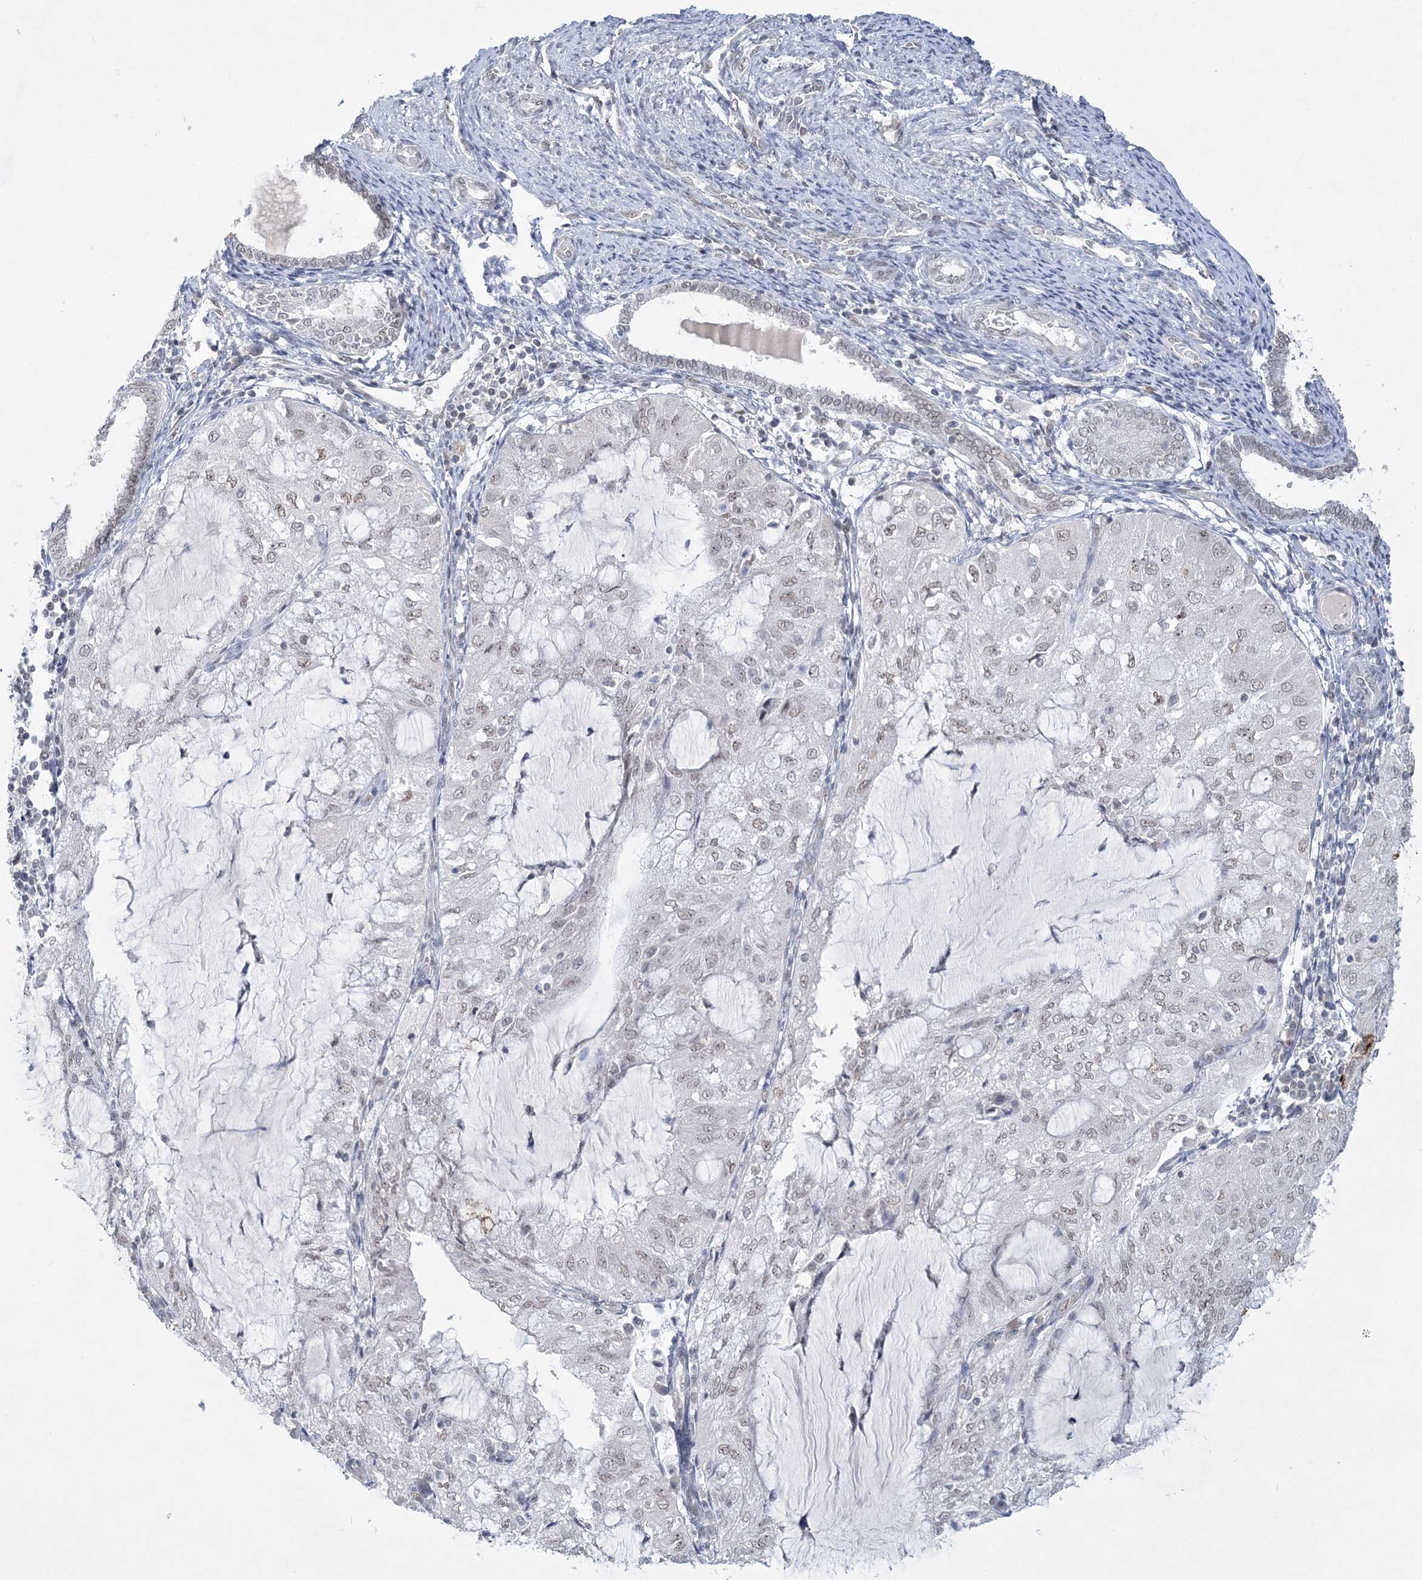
{"staining": {"intensity": "weak", "quantity": "<25%", "location": "nuclear"}, "tissue": "endometrial cancer", "cell_type": "Tumor cells", "image_type": "cancer", "snomed": [{"axis": "morphology", "description": "Adenocarcinoma, NOS"}, {"axis": "topography", "description": "Endometrium"}], "caption": "The photomicrograph exhibits no significant positivity in tumor cells of endometrial adenocarcinoma.", "gene": "KMT2D", "patient": {"sex": "female", "age": 81}}